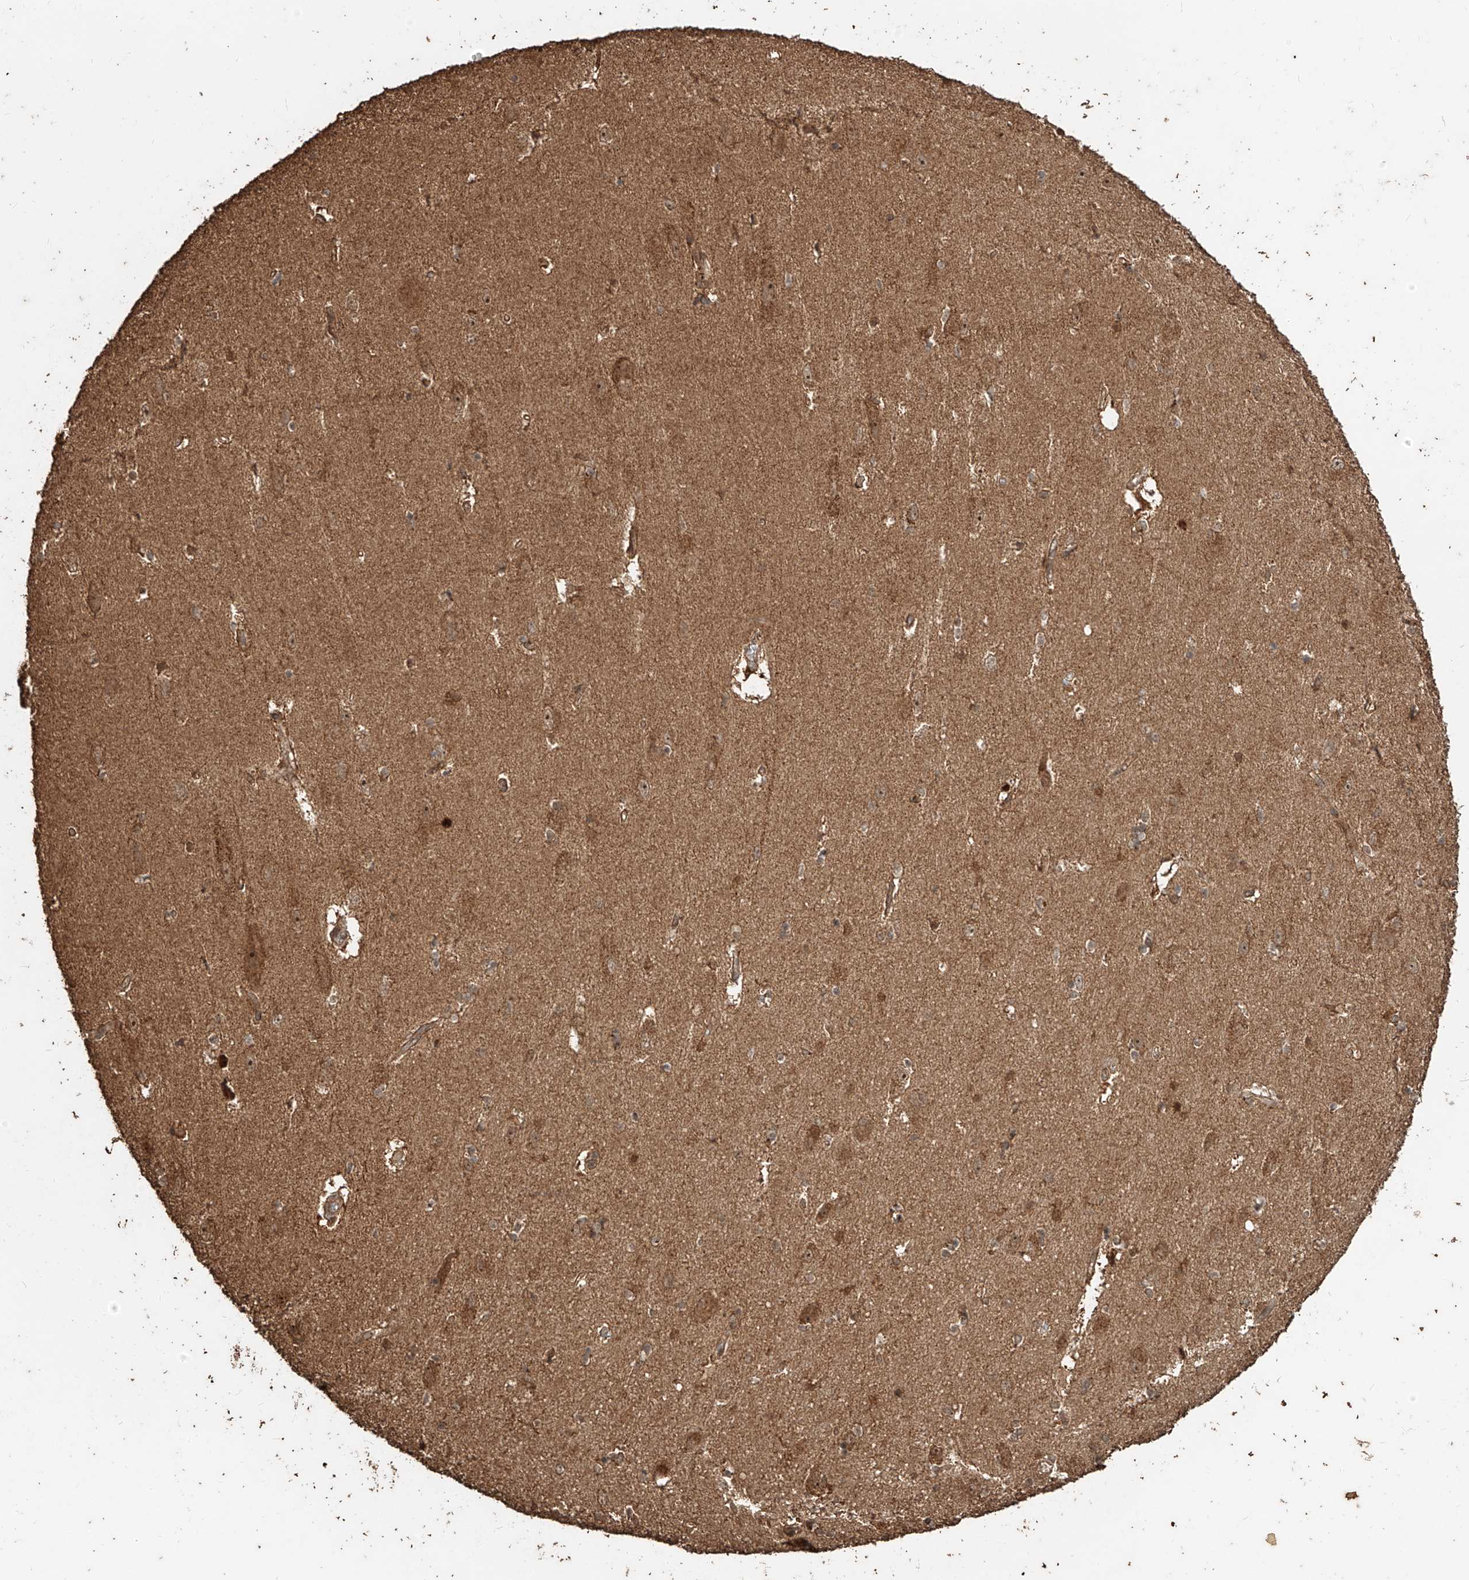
{"staining": {"intensity": "moderate", "quantity": ">75%", "location": "cytoplasmic/membranous"}, "tissue": "hippocampus", "cell_type": "Glial cells", "image_type": "normal", "snomed": [{"axis": "morphology", "description": "Normal tissue, NOS"}, {"axis": "topography", "description": "Hippocampus"}], "caption": "Benign hippocampus demonstrates moderate cytoplasmic/membranous expression in approximately >75% of glial cells The protein is shown in brown color, while the nuclei are stained blue..", "gene": "ZNF660", "patient": {"sex": "female", "age": 54}}